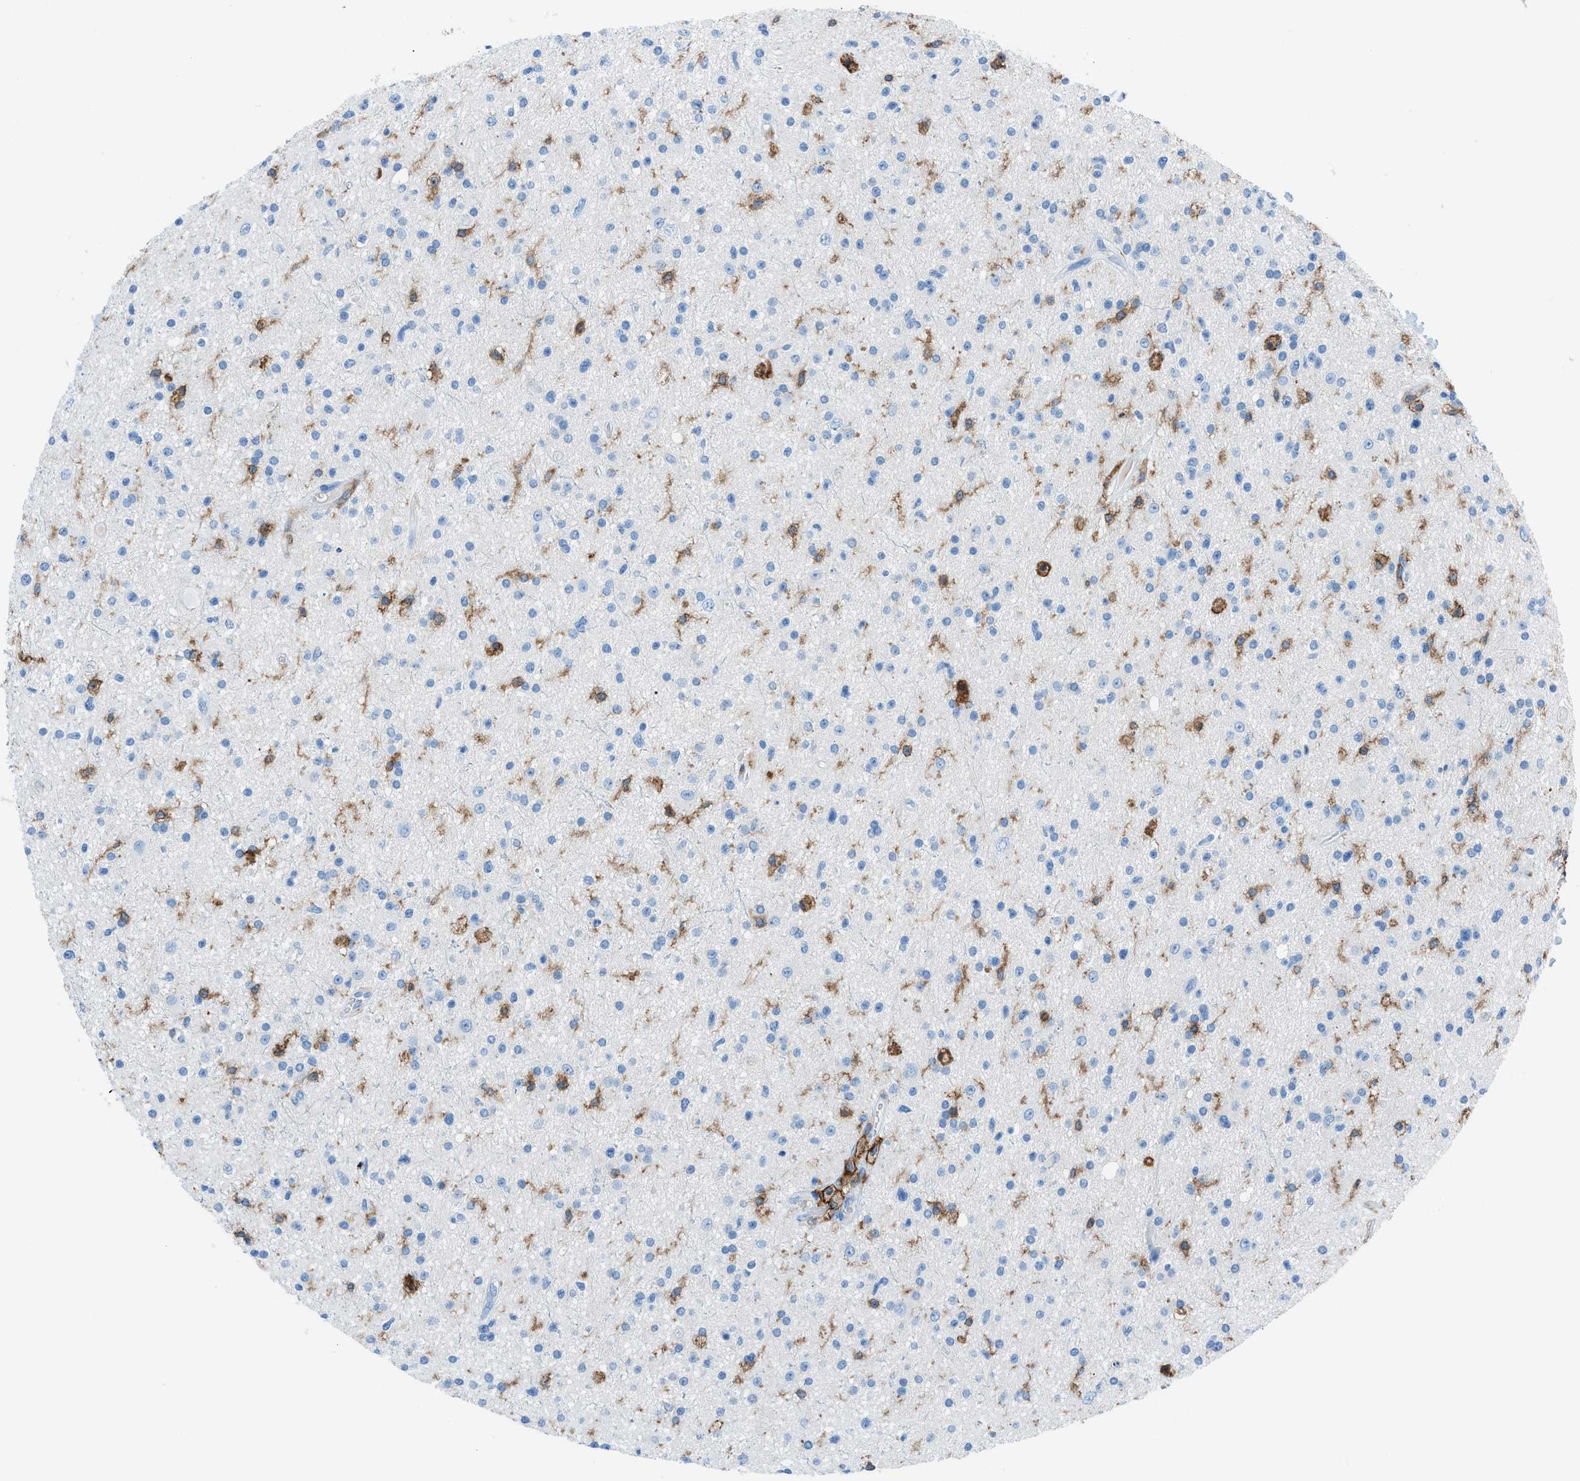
{"staining": {"intensity": "moderate", "quantity": "<25%", "location": "cytoplasmic/membranous"}, "tissue": "glioma", "cell_type": "Tumor cells", "image_type": "cancer", "snomed": [{"axis": "morphology", "description": "Glioma, malignant, High grade"}, {"axis": "topography", "description": "Brain"}], "caption": "Human glioma stained for a protein (brown) shows moderate cytoplasmic/membranous positive positivity in approximately <25% of tumor cells.", "gene": "ITGB2", "patient": {"sex": "male", "age": 33}}